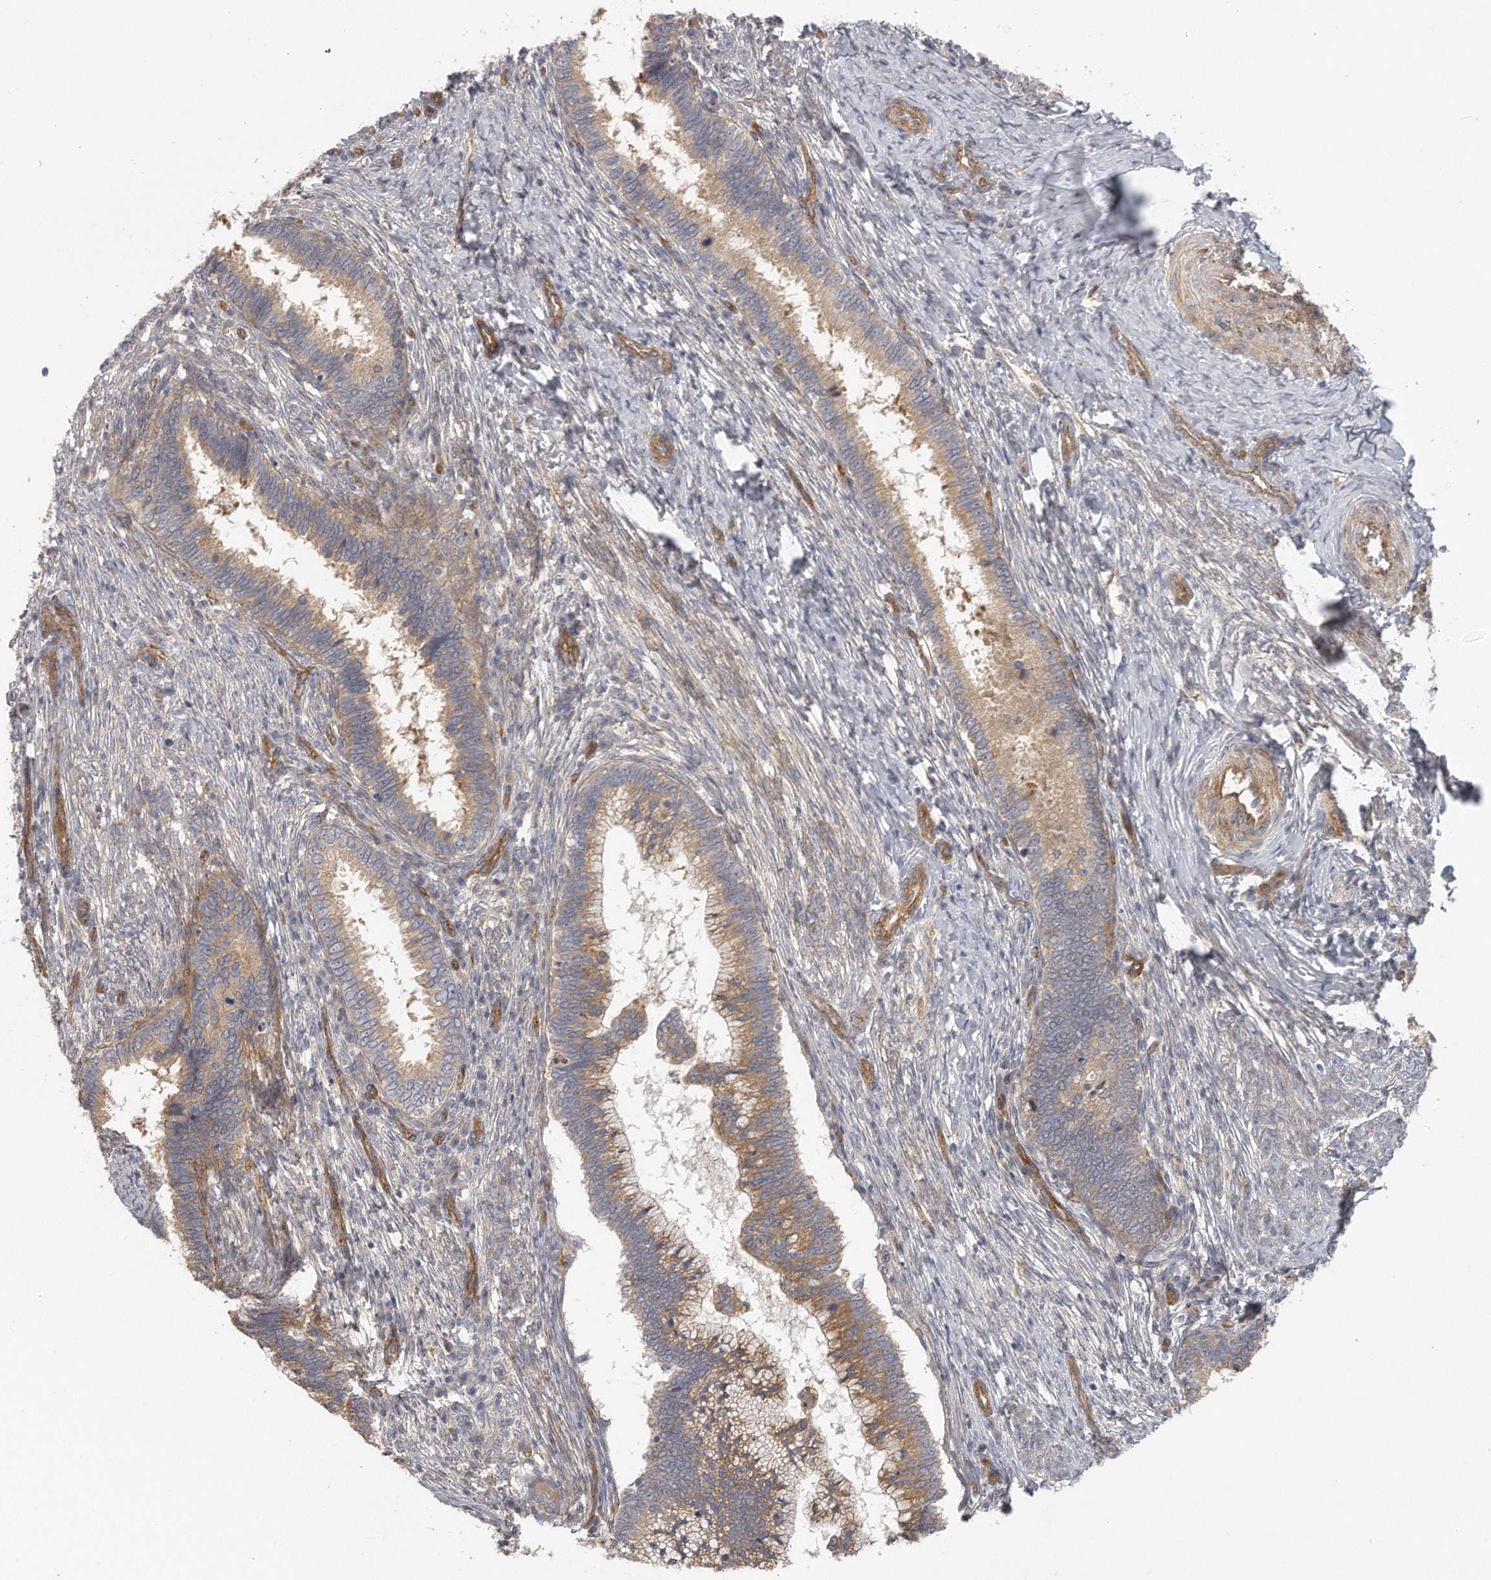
{"staining": {"intensity": "moderate", "quantity": ">75%", "location": "cytoplasmic/membranous"}, "tissue": "cervical cancer", "cell_type": "Tumor cells", "image_type": "cancer", "snomed": [{"axis": "morphology", "description": "Adenocarcinoma, NOS"}, {"axis": "topography", "description": "Cervix"}], "caption": "Tumor cells display moderate cytoplasmic/membranous positivity in about >75% of cells in cervical cancer (adenocarcinoma).", "gene": "MTERF4", "patient": {"sex": "female", "age": 36}}